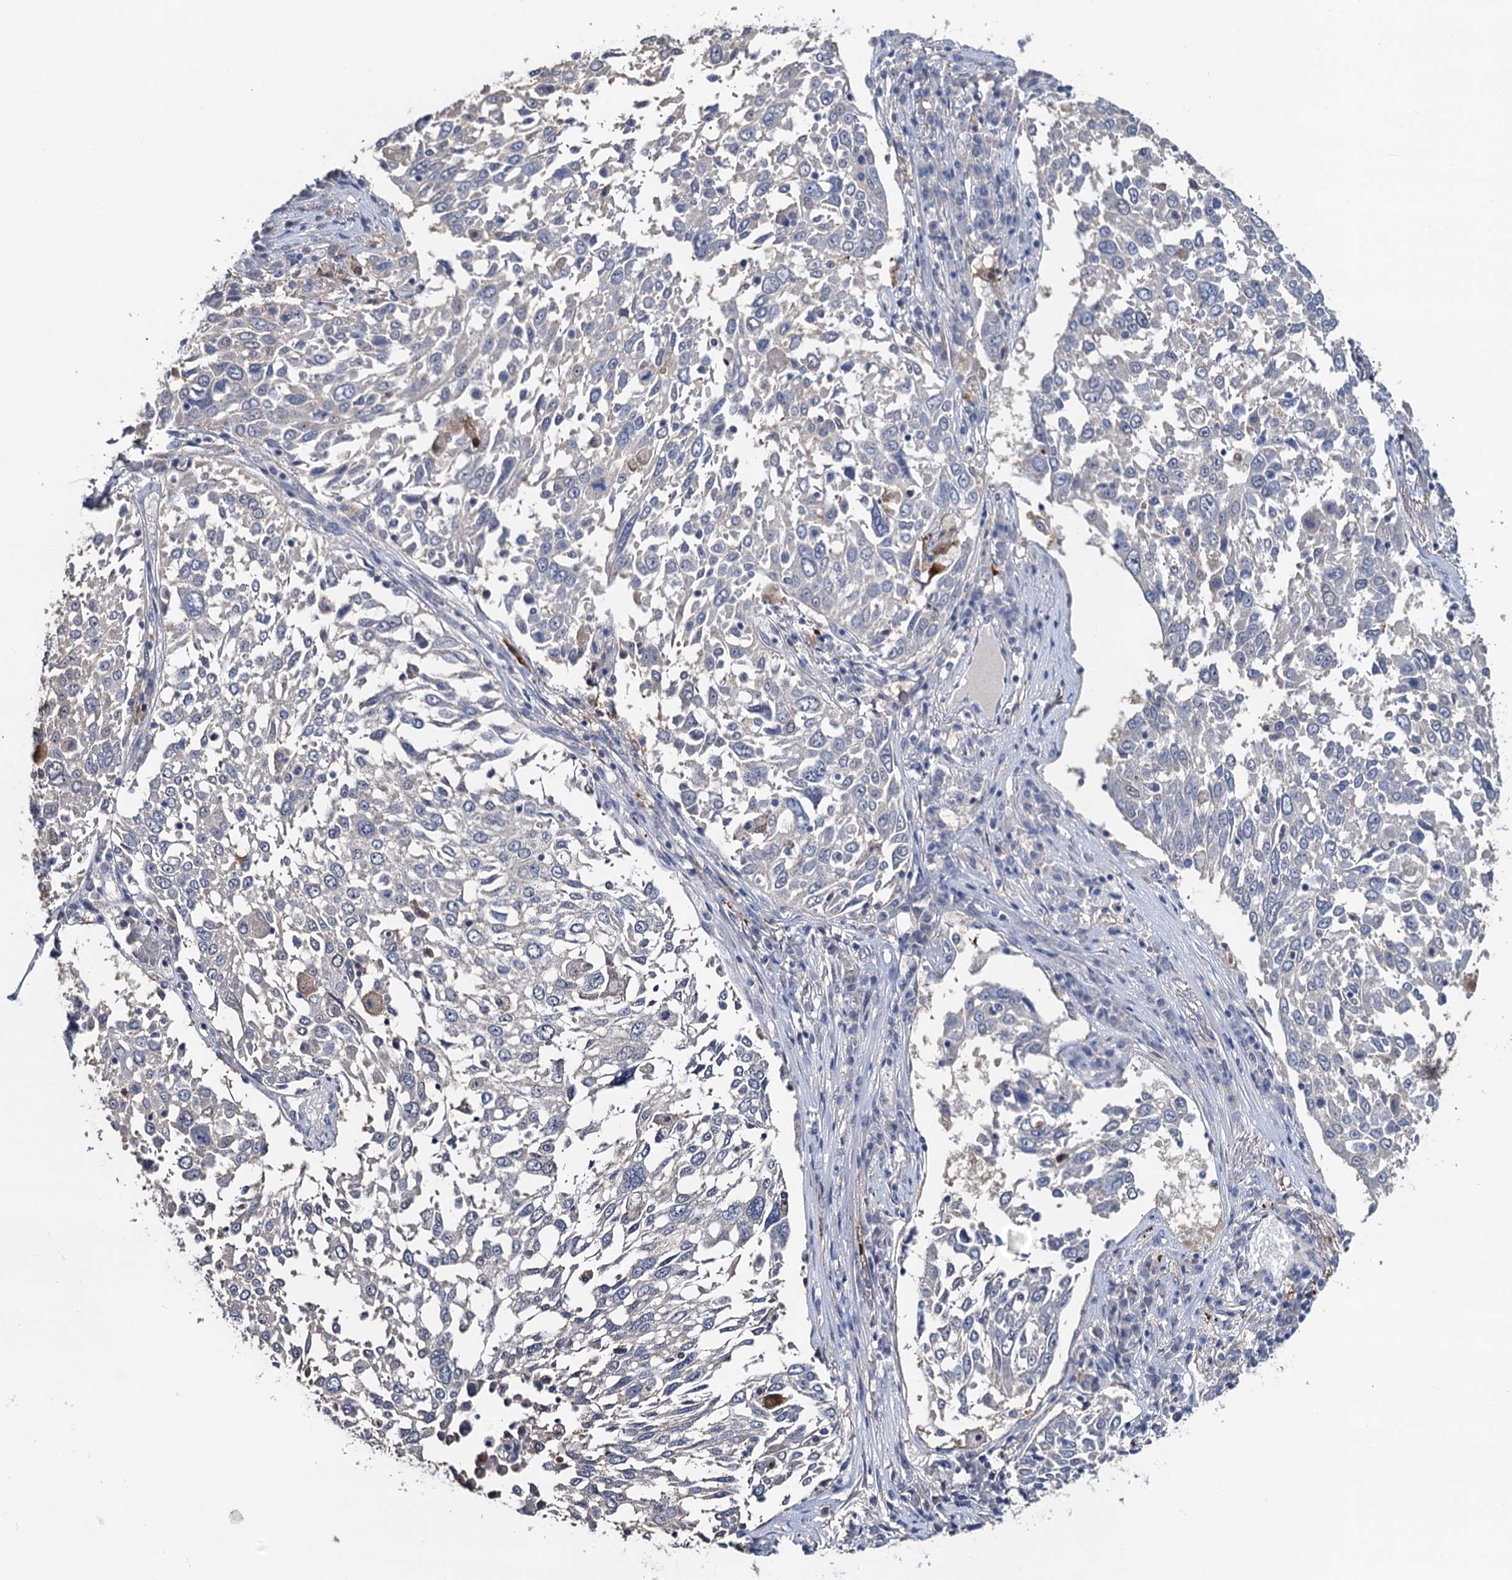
{"staining": {"intensity": "weak", "quantity": "<25%", "location": "cytoplasmic/membranous"}, "tissue": "lung cancer", "cell_type": "Tumor cells", "image_type": "cancer", "snomed": [{"axis": "morphology", "description": "Squamous cell carcinoma, NOS"}, {"axis": "topography", "description": "Lung"}], "caption": "IHC histopathology image of neoplastic tissue: human lung squamous cell carcinoma stained with DAB (3,3'-diaminobenzidine) exhibits no significant protein staining in tumor cells.", "gene": "RTKN2", "patient": {"sex": "male", "age": 65}}